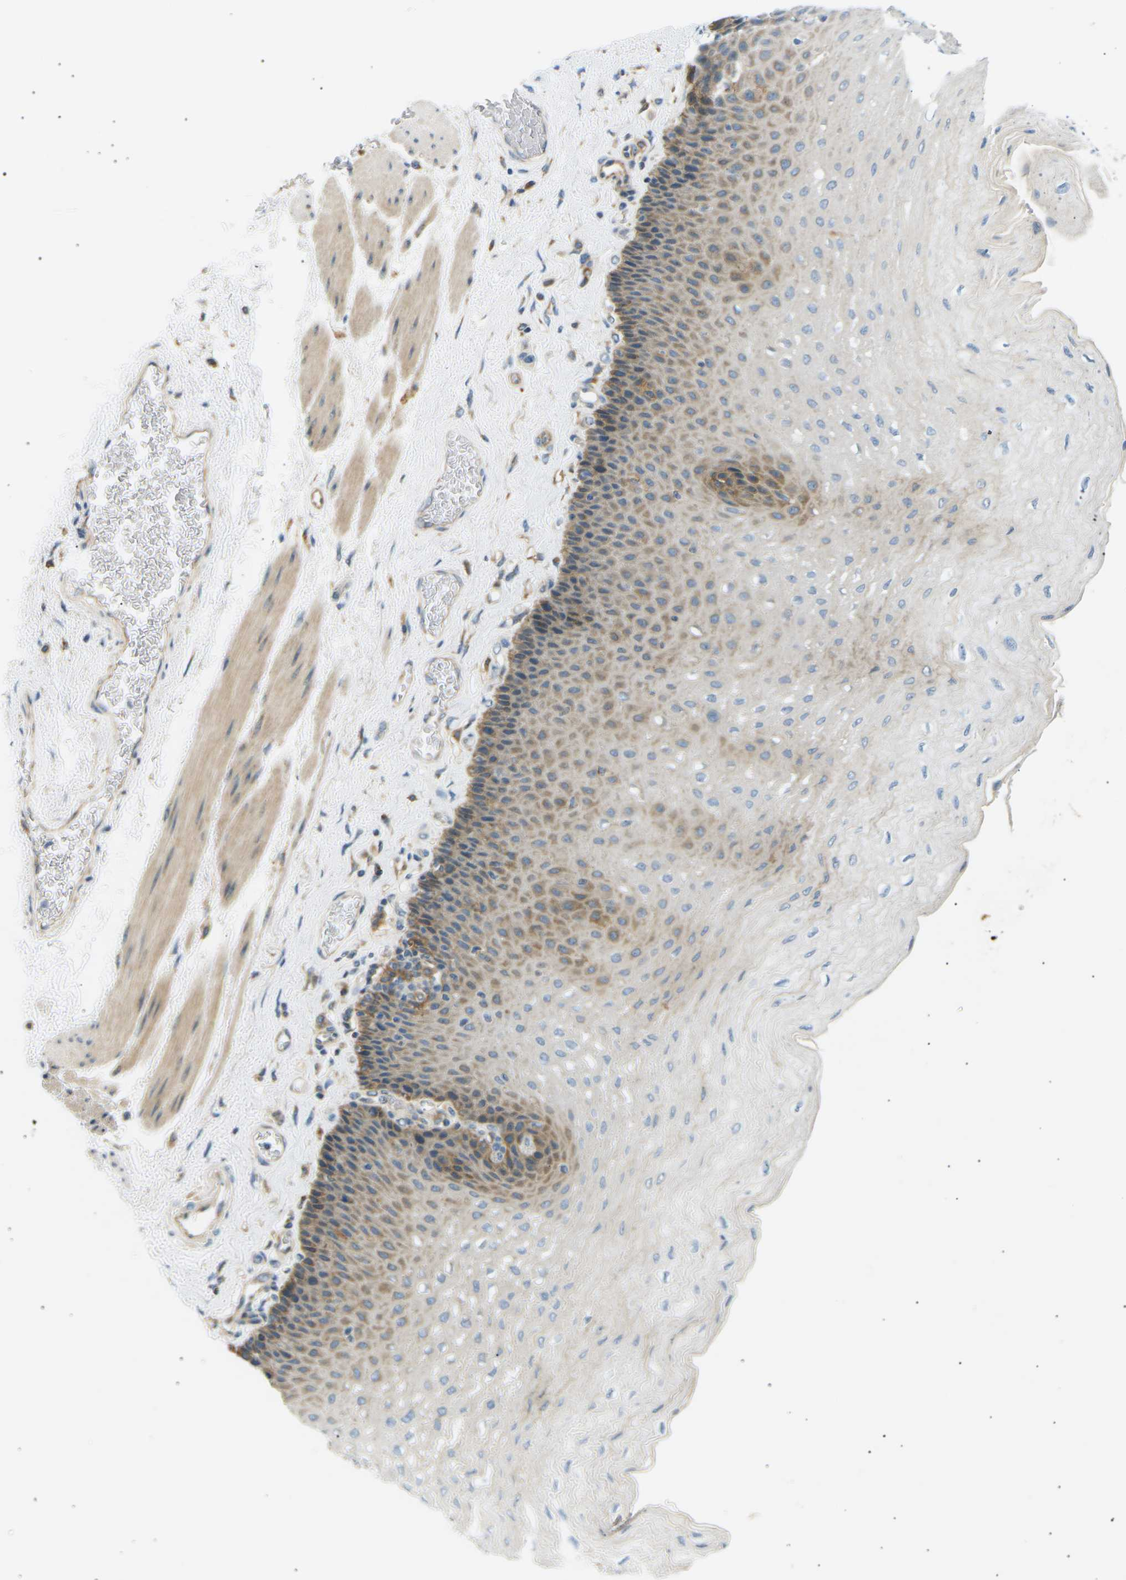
{"staining": {"intensity": "moderate", "quantity": "<25%", "location": "cytoplasmic/membranous"}, "tissue": "esophagus", "cell_type": "Squamous epithelial cells", "image_type": "normal", "snomed": [{"axis": "morphology", "description": "Normal tissue, NOS"}, {"axis": "topography", "description": "Esophagus"}], "caption": "Human esophagus stained with a protein marker demonstrates moderate staining in squamous epithelial cells.", "gene": "TBC1D8", "patient": {"sex": "female", "age": 72}}